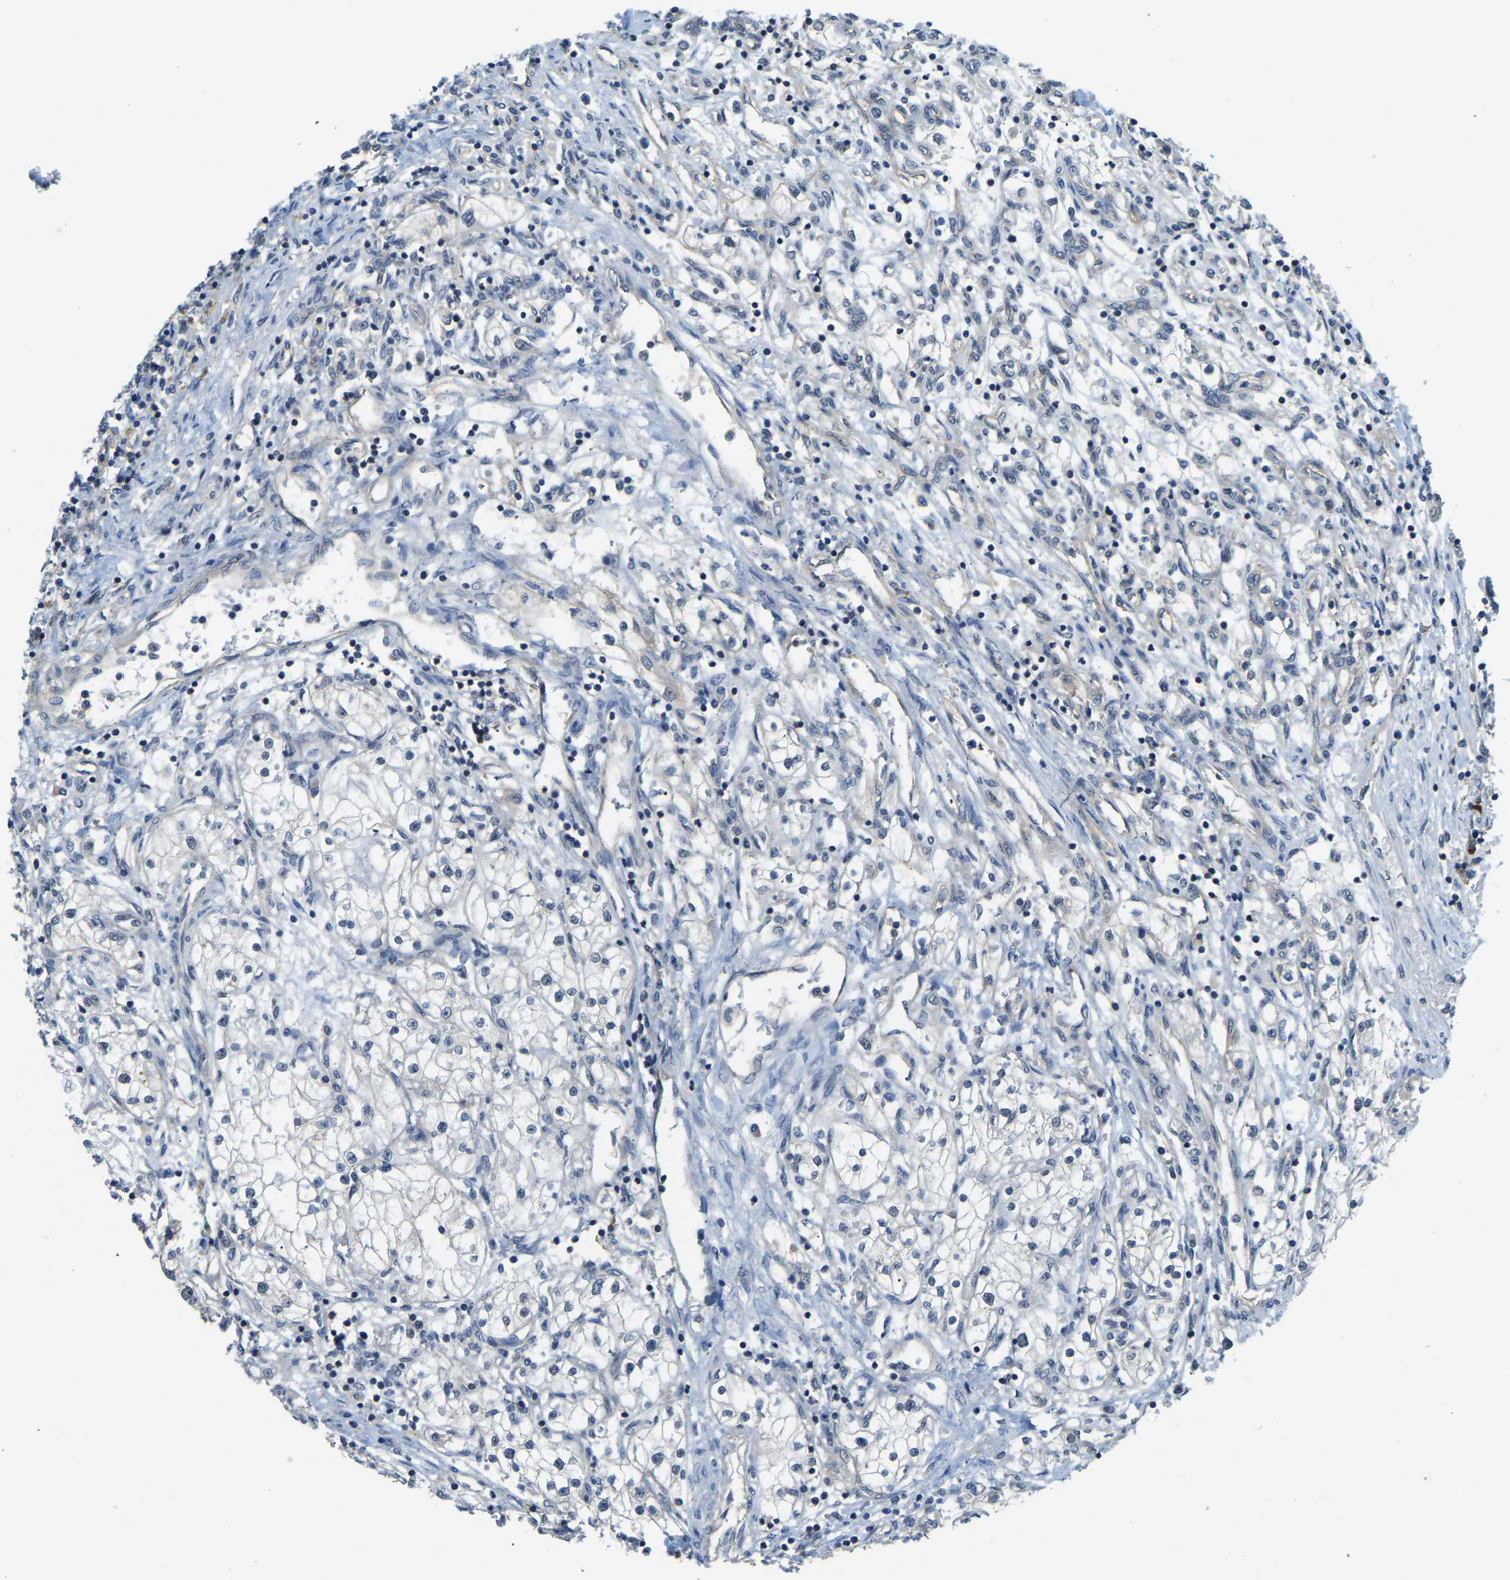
{"staining": {"intensity": "negative", "quantity": "none", "location": "none"}, "tissue": "renal cancer", "cell_type": "Tumor cells", "image_type": "cancer", "snomed": [{"axis": "morphology", "description": "Adenocarcinoma, NOS"}, {"axis": "topography", "description": "Kidney"}], "caption": "This is an immunohistochemistry (IHC) histopathology image of human renal cancer. There is no staining in tumor cells.", "gene": "AHNAK", "patient": {"sex": "male", "age": 68}}